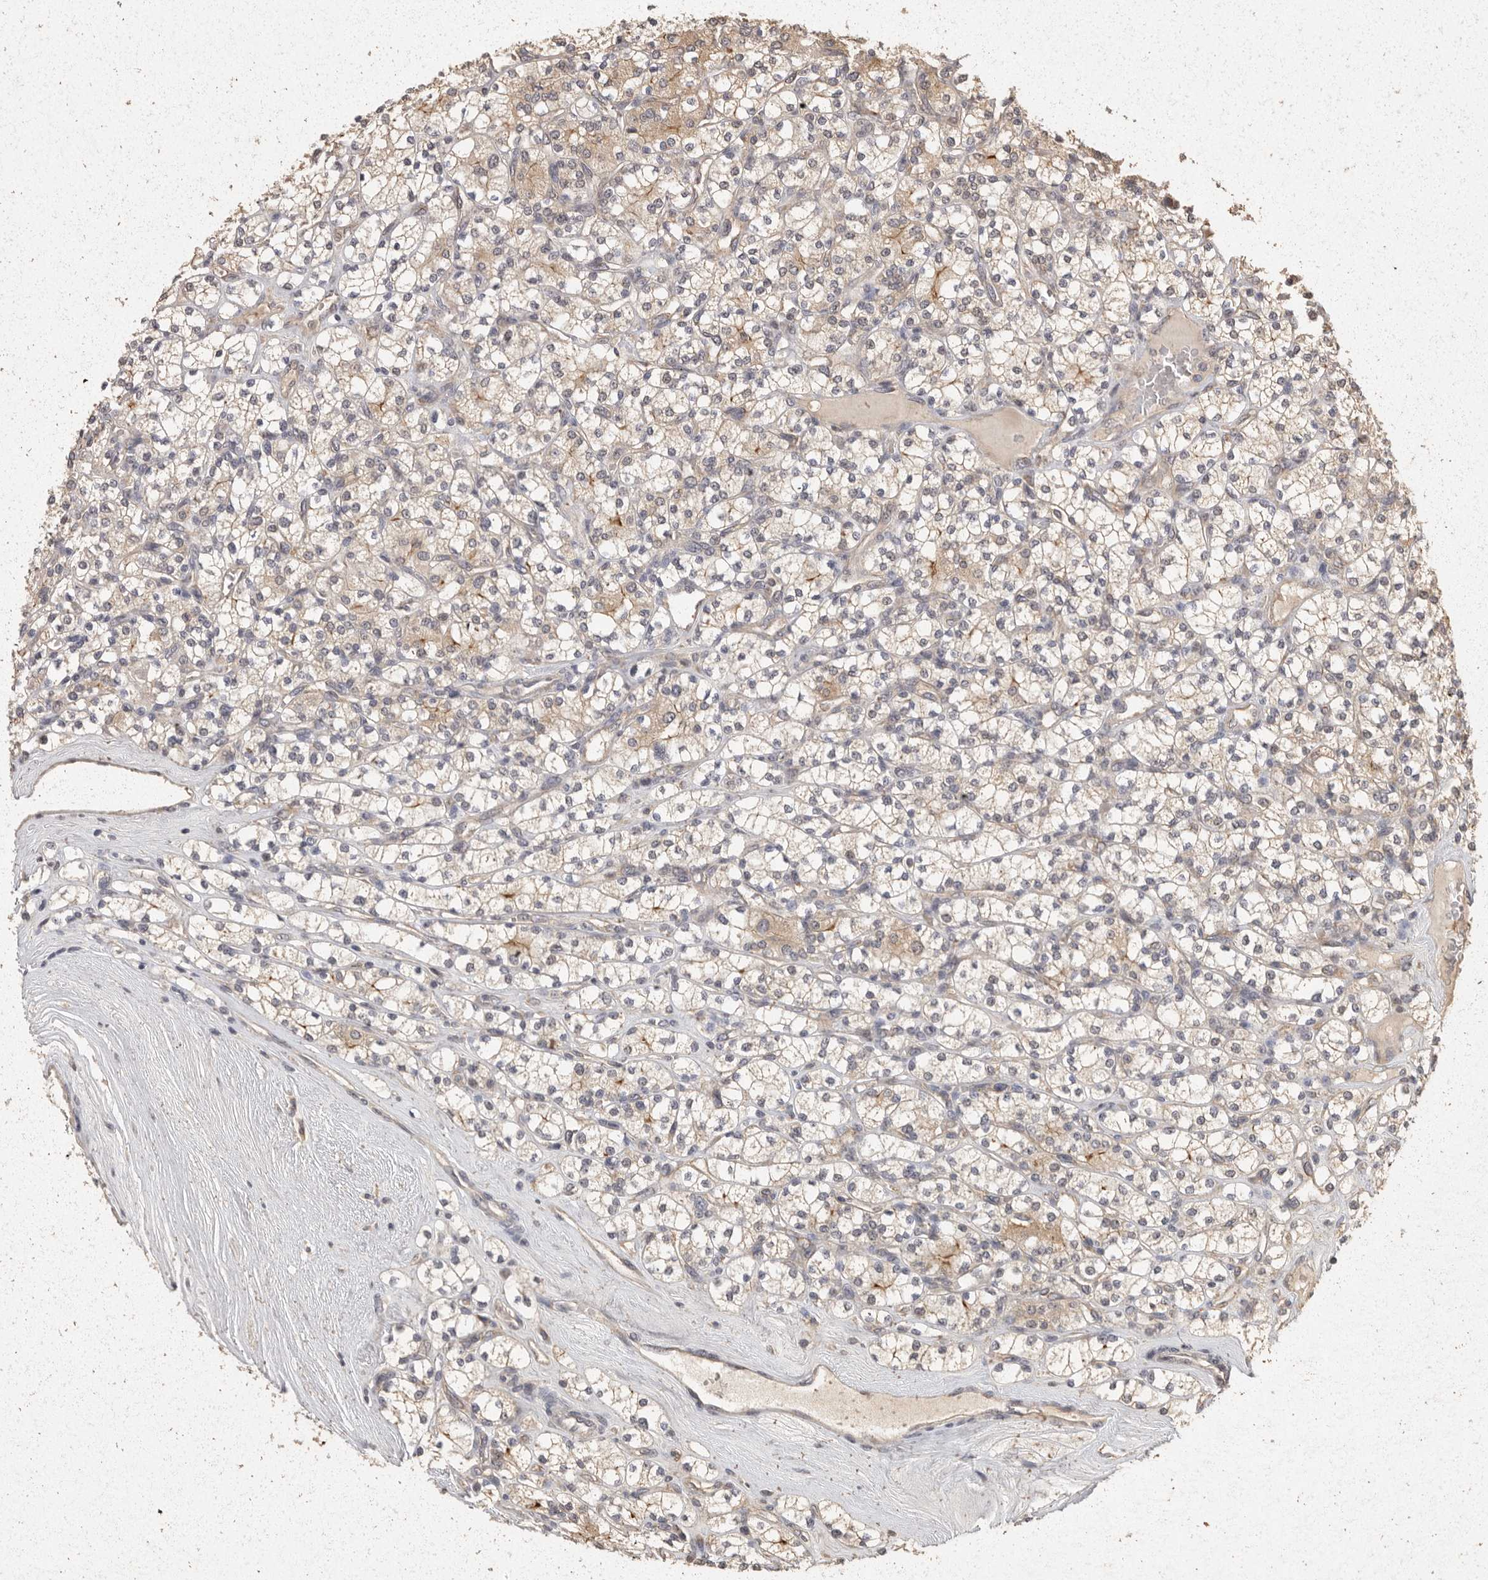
{"staining": {"intensity": "weak", "quantity": "<25%", "location": "cytoplasmic/membranous"}, "tissue": "renal cancer", "cell_type": "Tumor cells", "image_type": "cancer", "snomed": [{"axis": "morphology", "description": "Adenocarcinoma, NOS"}, {"axis": "topography", "description": "Kidney"}], "caption": "This is an immunohistochemistry image of human renal cancer. There is no staining in tumor cells.", "gene": "BAIAP2", "patient": {"sex": "male", "age": 77}}